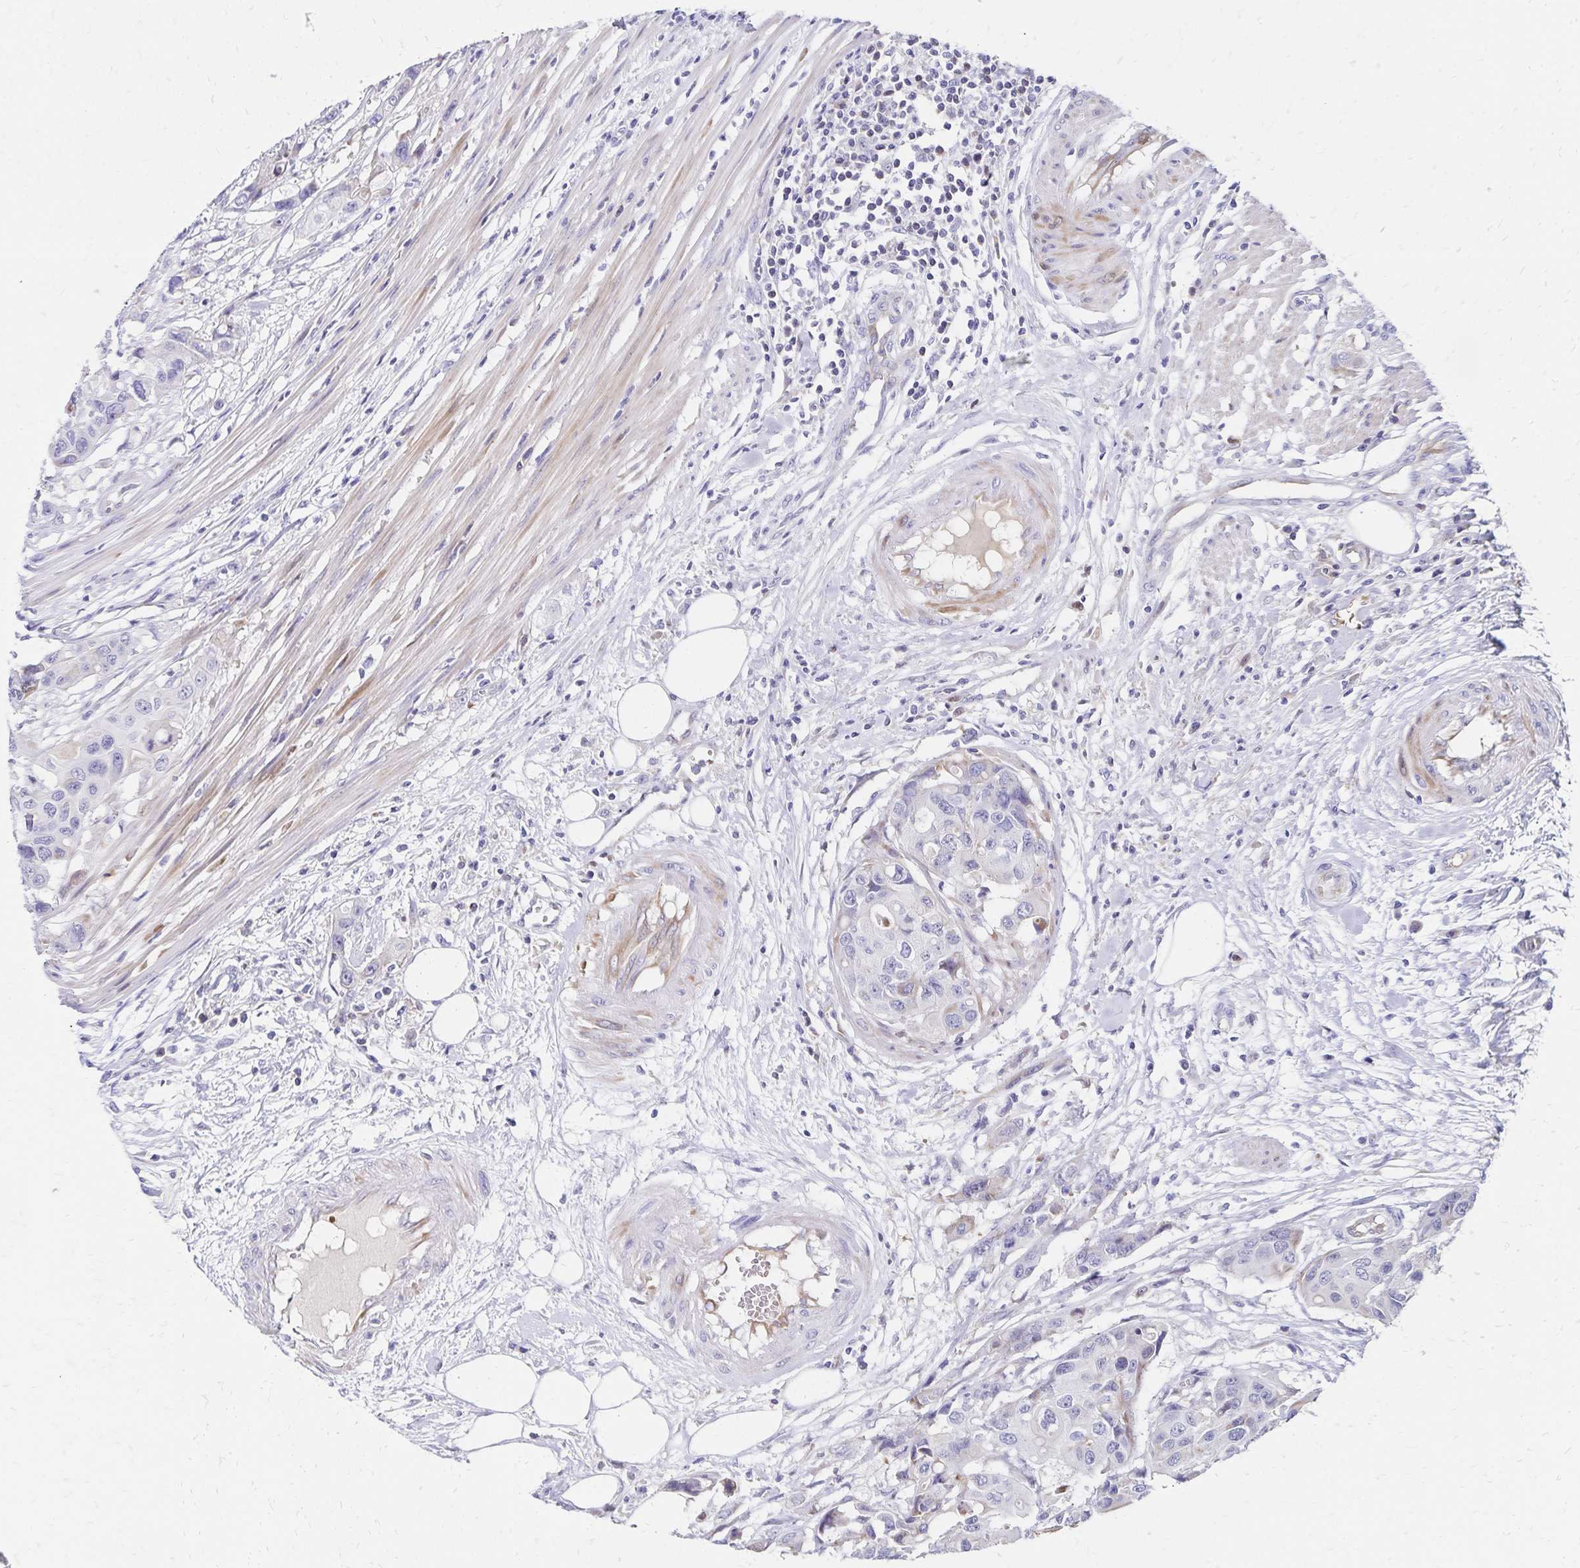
{"staining": {"intensity": "moderate", "quantity": "<25%", "location": "cytoplasmic/membranous"}, "tissue": "colorectal cancer", "cell_type": "Tumor cells", "image_type": "cancer", "snomed": [{"axis": "morphology", "description": "Adenocarcinoma, NOS"}, {"axis": "topography", "description": "Colon"}], "caption": "Colorectal adenocarcinoma stained with DAB (3,3'-diaminobenzidine) IHC reveals low levels of moderate cytoplasmic/membranous staining in approximately <25% of tumor cells.", "gene": "NECAP1", "patient": {"sex": "male", "age": 77}}